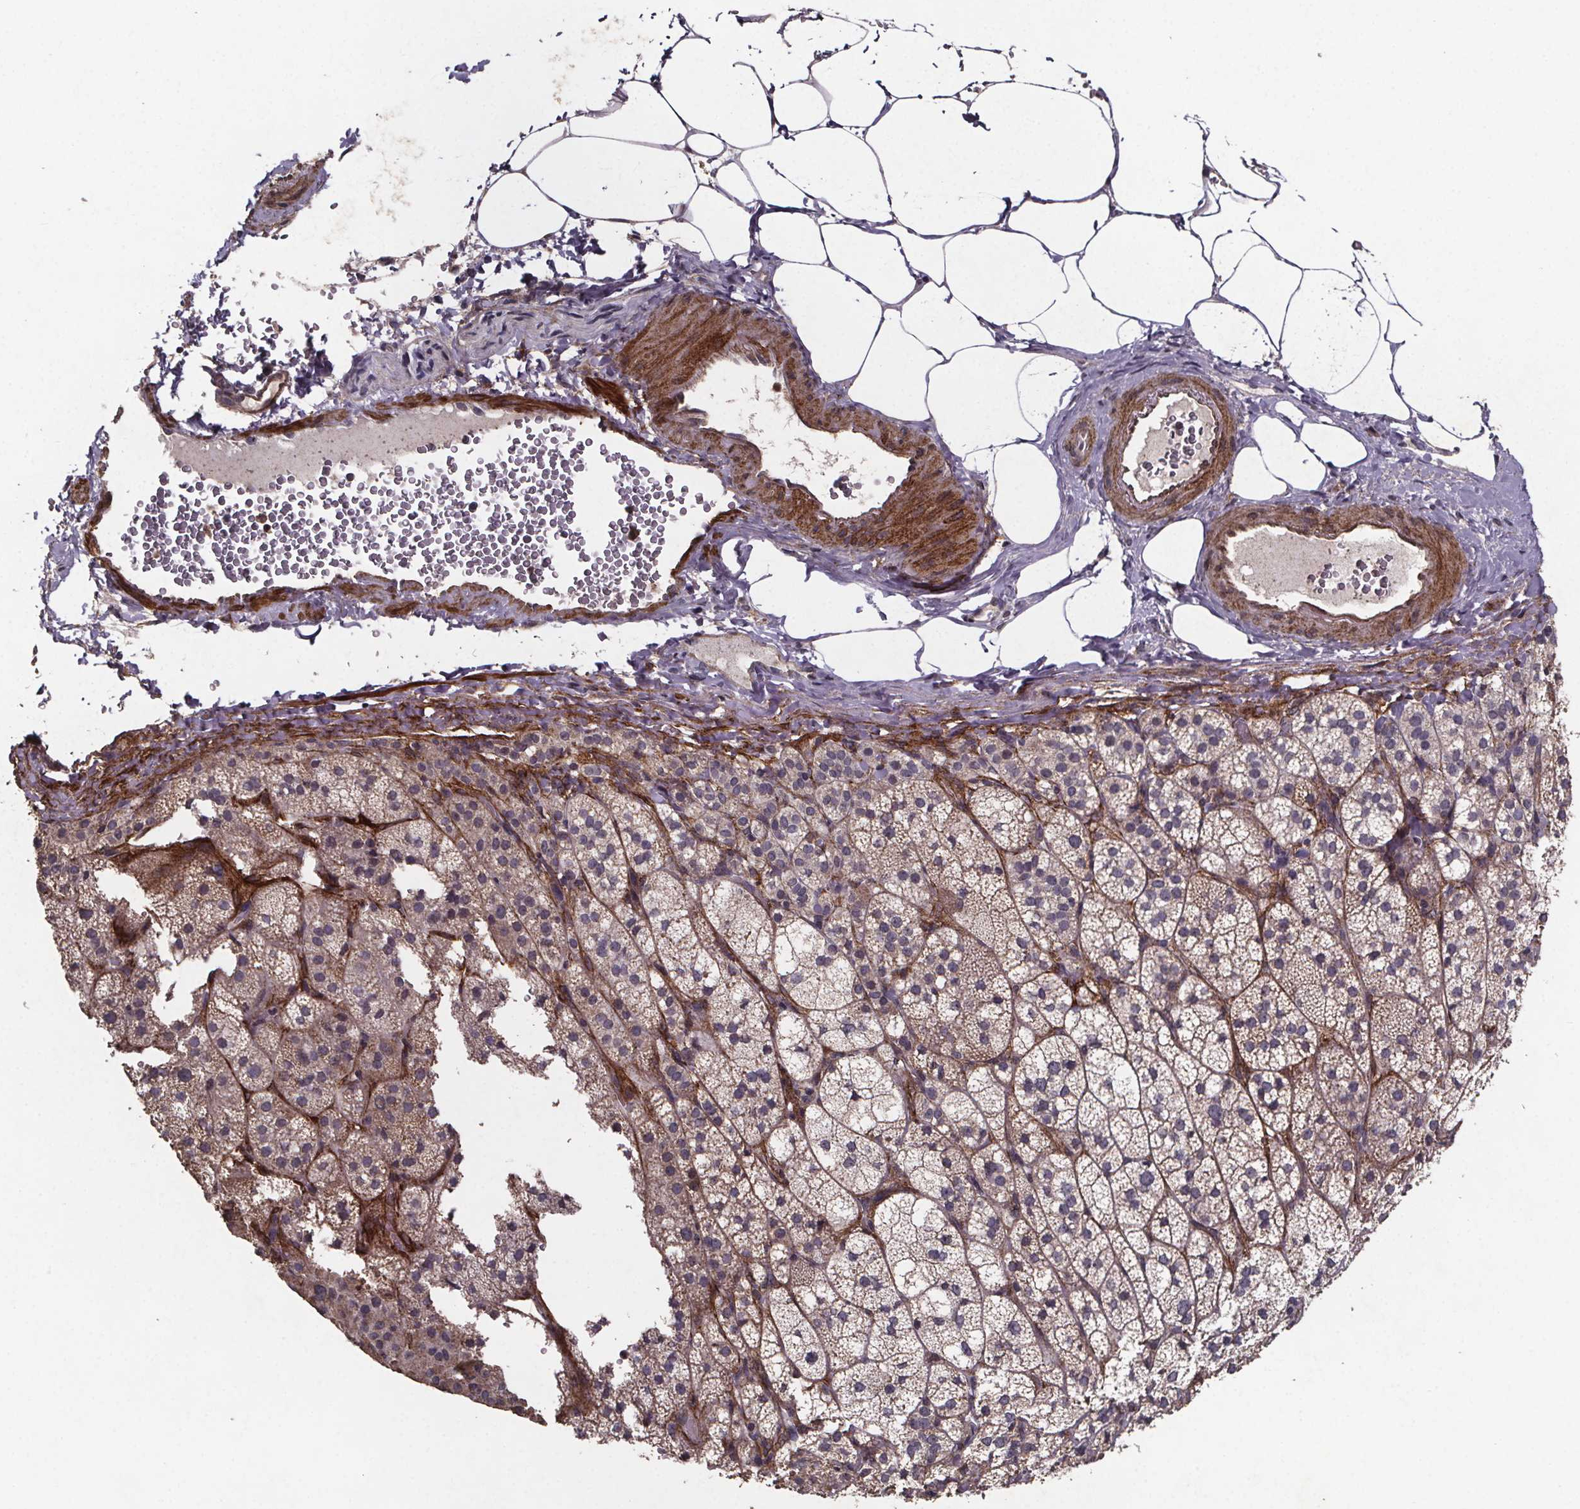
{"staining": {"intensity": "weak", "quantity": "25%-75%", "location": "cytoplasmic/membranous"}, "tissue": "adrenal gland", "cell_type": "Glandular cells", "image_type": "normal", "snomed": [{"axis": "morphology", "description": "Normal tissue, NOS"}, {"axis": "topography", "description": "Adrenal gland"}], "caption": "High-magnification brightfield microscopy of normal adrenal gland stained with DAB (brown) and counterstained with hematoxylin (blue). glandular cells exhibit weak cytoplasmic/membranous positivity is present in approximately25%-75% of cells.", "gene": "PALLD", "patient": {"sex": "female", "age": 60}}